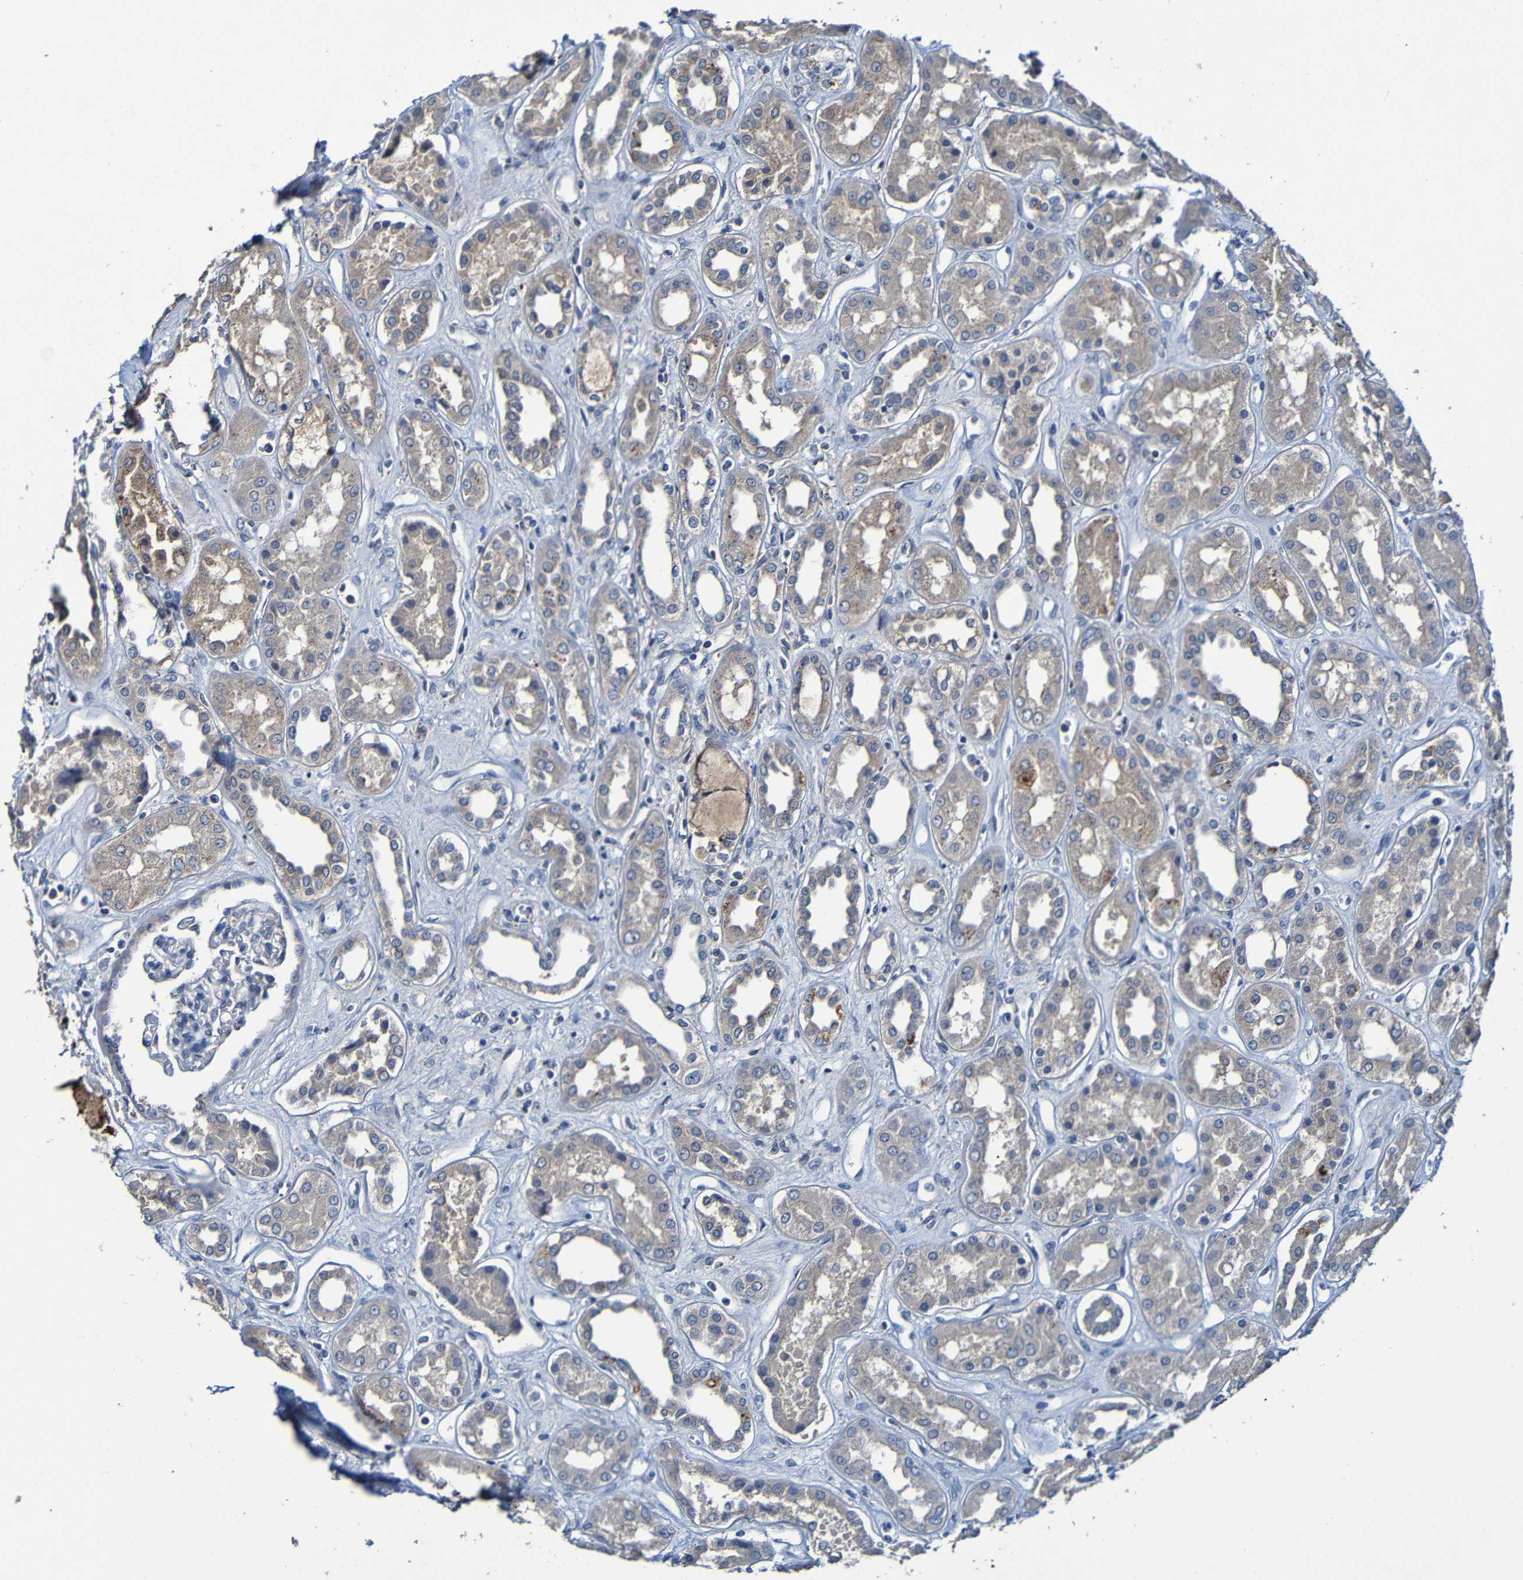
{"staining": {"intensity": "negative", "quantity": "none", "location": "none"}, "tissue": "kidney", "cell_type": "Cells in glomeruli", "image_type": "normal", "snomed": [{"axis": "morphology", "description": "Normal tissue, NOS"}, {"axis": "topography", "description": "Kidney"}], "caption": "Immunohistochemical staining of unremarkable human kidney demonstrates no significant staining in cells in glomeruli. The staining is performed using DAB (3,3'-diaminobenzidine) brown chromogen with nuclei counter-stained in using hematoxylin.", "gene": "LRRC70", "patient": {"sex": "male", "age": 59}}